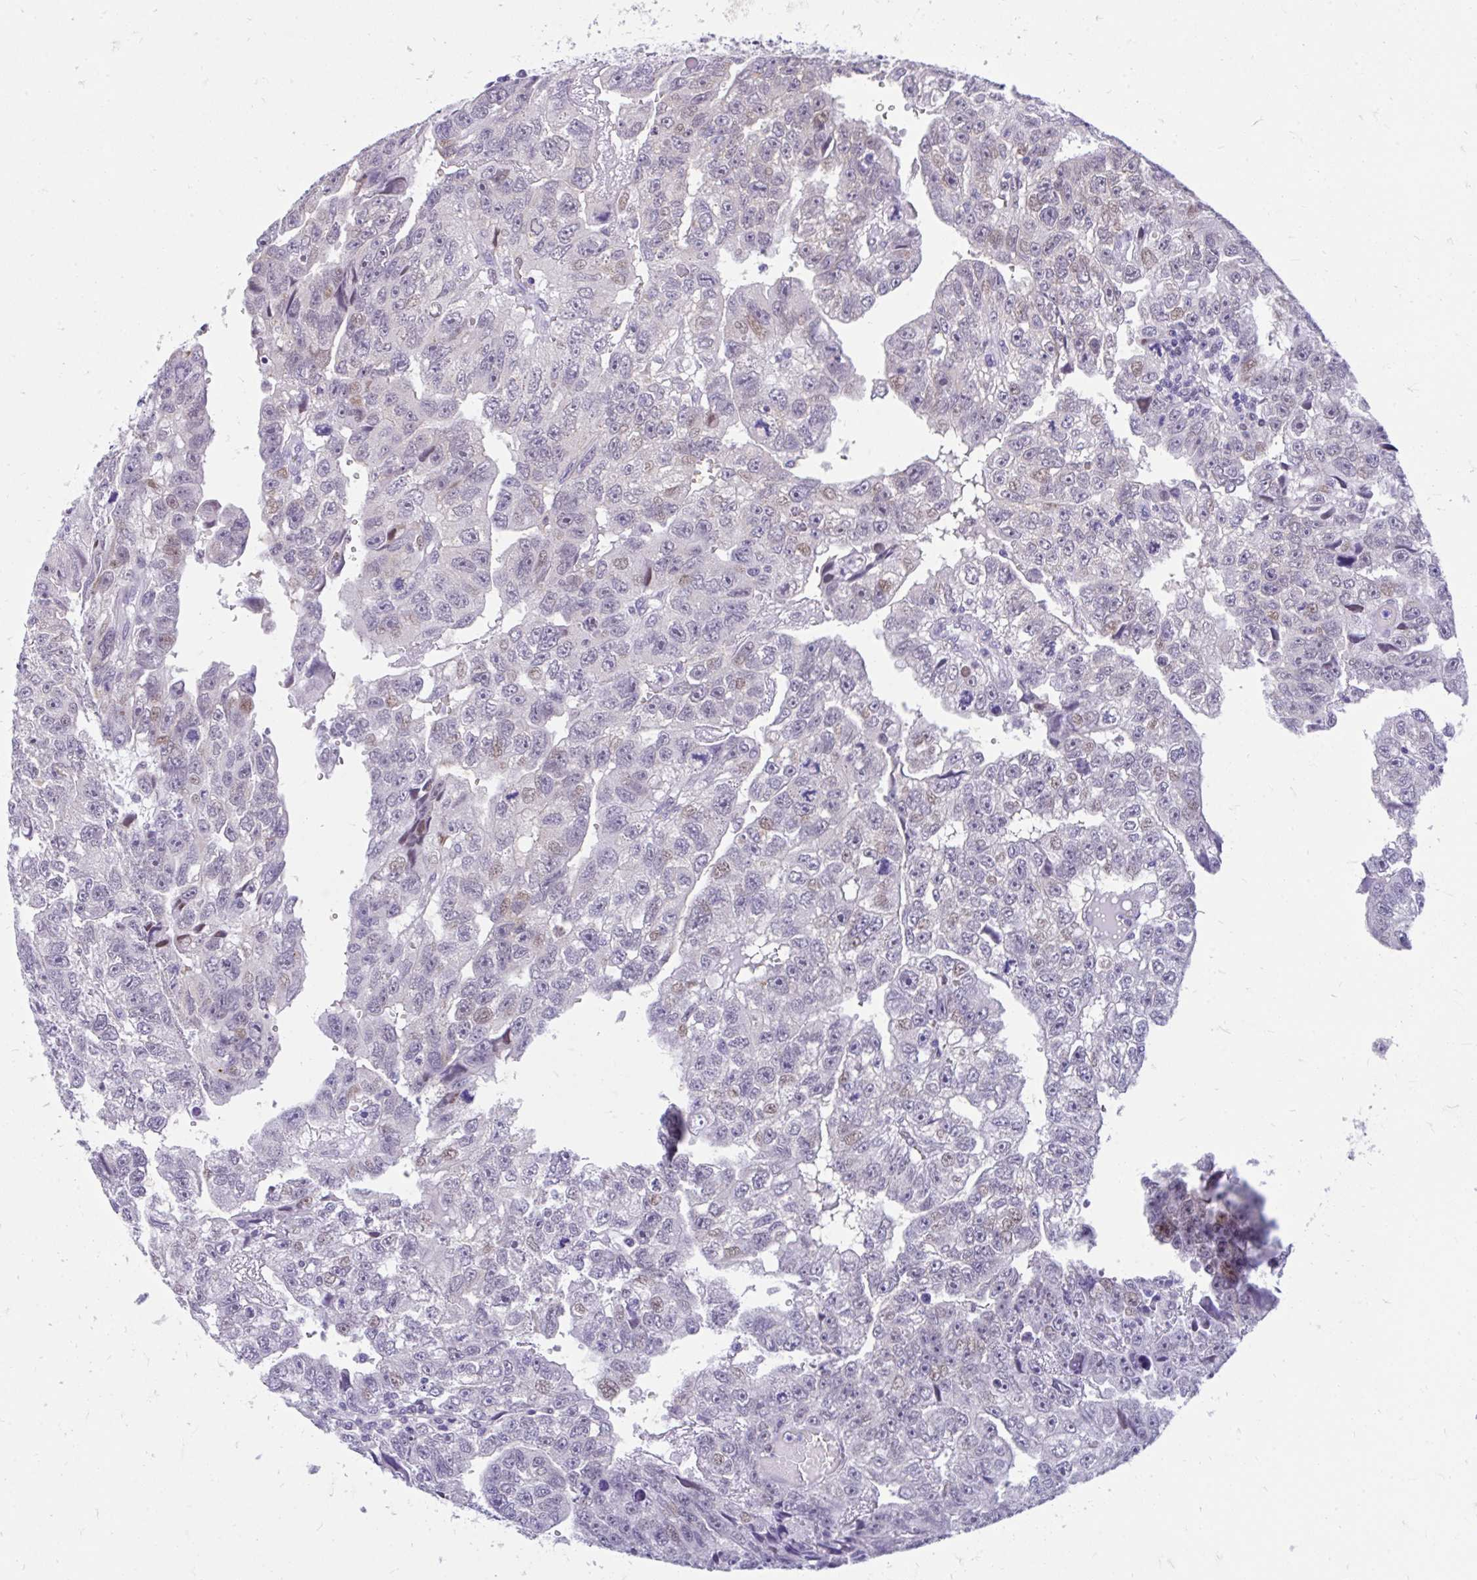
{"staining": {"intensity": "negative", "quantity": "none", "location": "none"}, "tissue": "testis cancer", "cell_type": "Tumor cells", "image_type": "cancer", "snomed": [{"axis": "morphology", "description": "Carcinoma, Embryonal, NOS"}, {"axis": "topography", "description": "Testis"}], "caption": "High power microscopy photomicrograph of an IHC image of testis embryonal carcinoma, revealing no significant positivity in tumor cells.", "gene": "GLB1L2", "patient": {"sex": "male", "age": 20}}